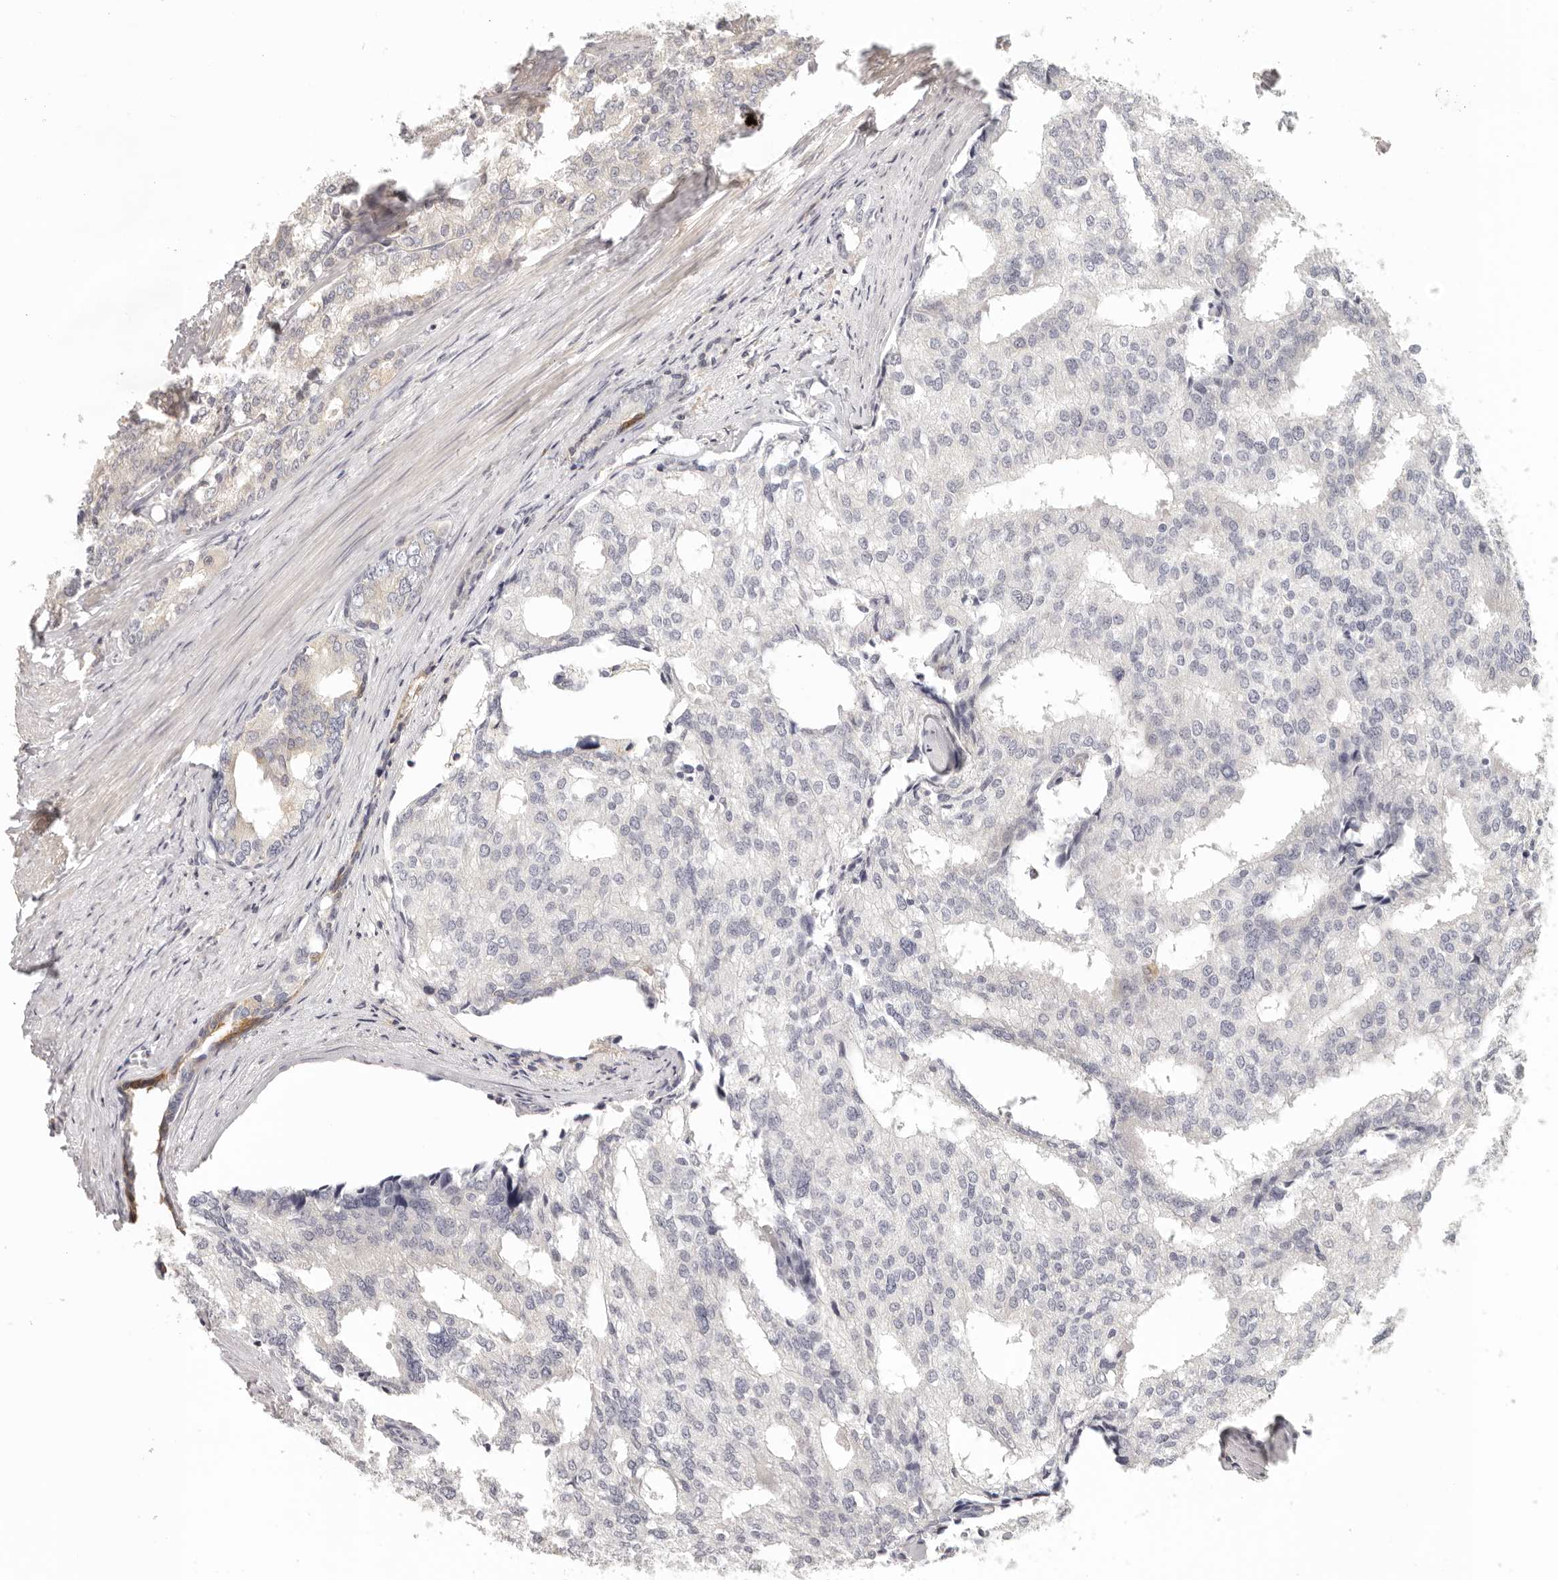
{"staining": {"intensity": "negative", "quantity": "none", "location": "none"}, "tissue": "prostate cancer", "cell_type": "Tumor cells", "image_type": "cancer", "snomed": [{"axis": "morphology", "description": "Adenocarcinoma, High grade"}, {"axis": "topography", "description": "Prostate"}], "caption": "Prostate high-grade adenocarcinoma was stained to show a protein in brown. There is no significant staining in tumor cells. (Stains: DAB (3,3'-diaminobenzidine) immunohistochemistry (IHC) with hematoxylin counter stain, Microscopy: brightfield microscopy at high magnification).", "gene": "ANXA9", "patient": {"sex": "male", "age": 50}}